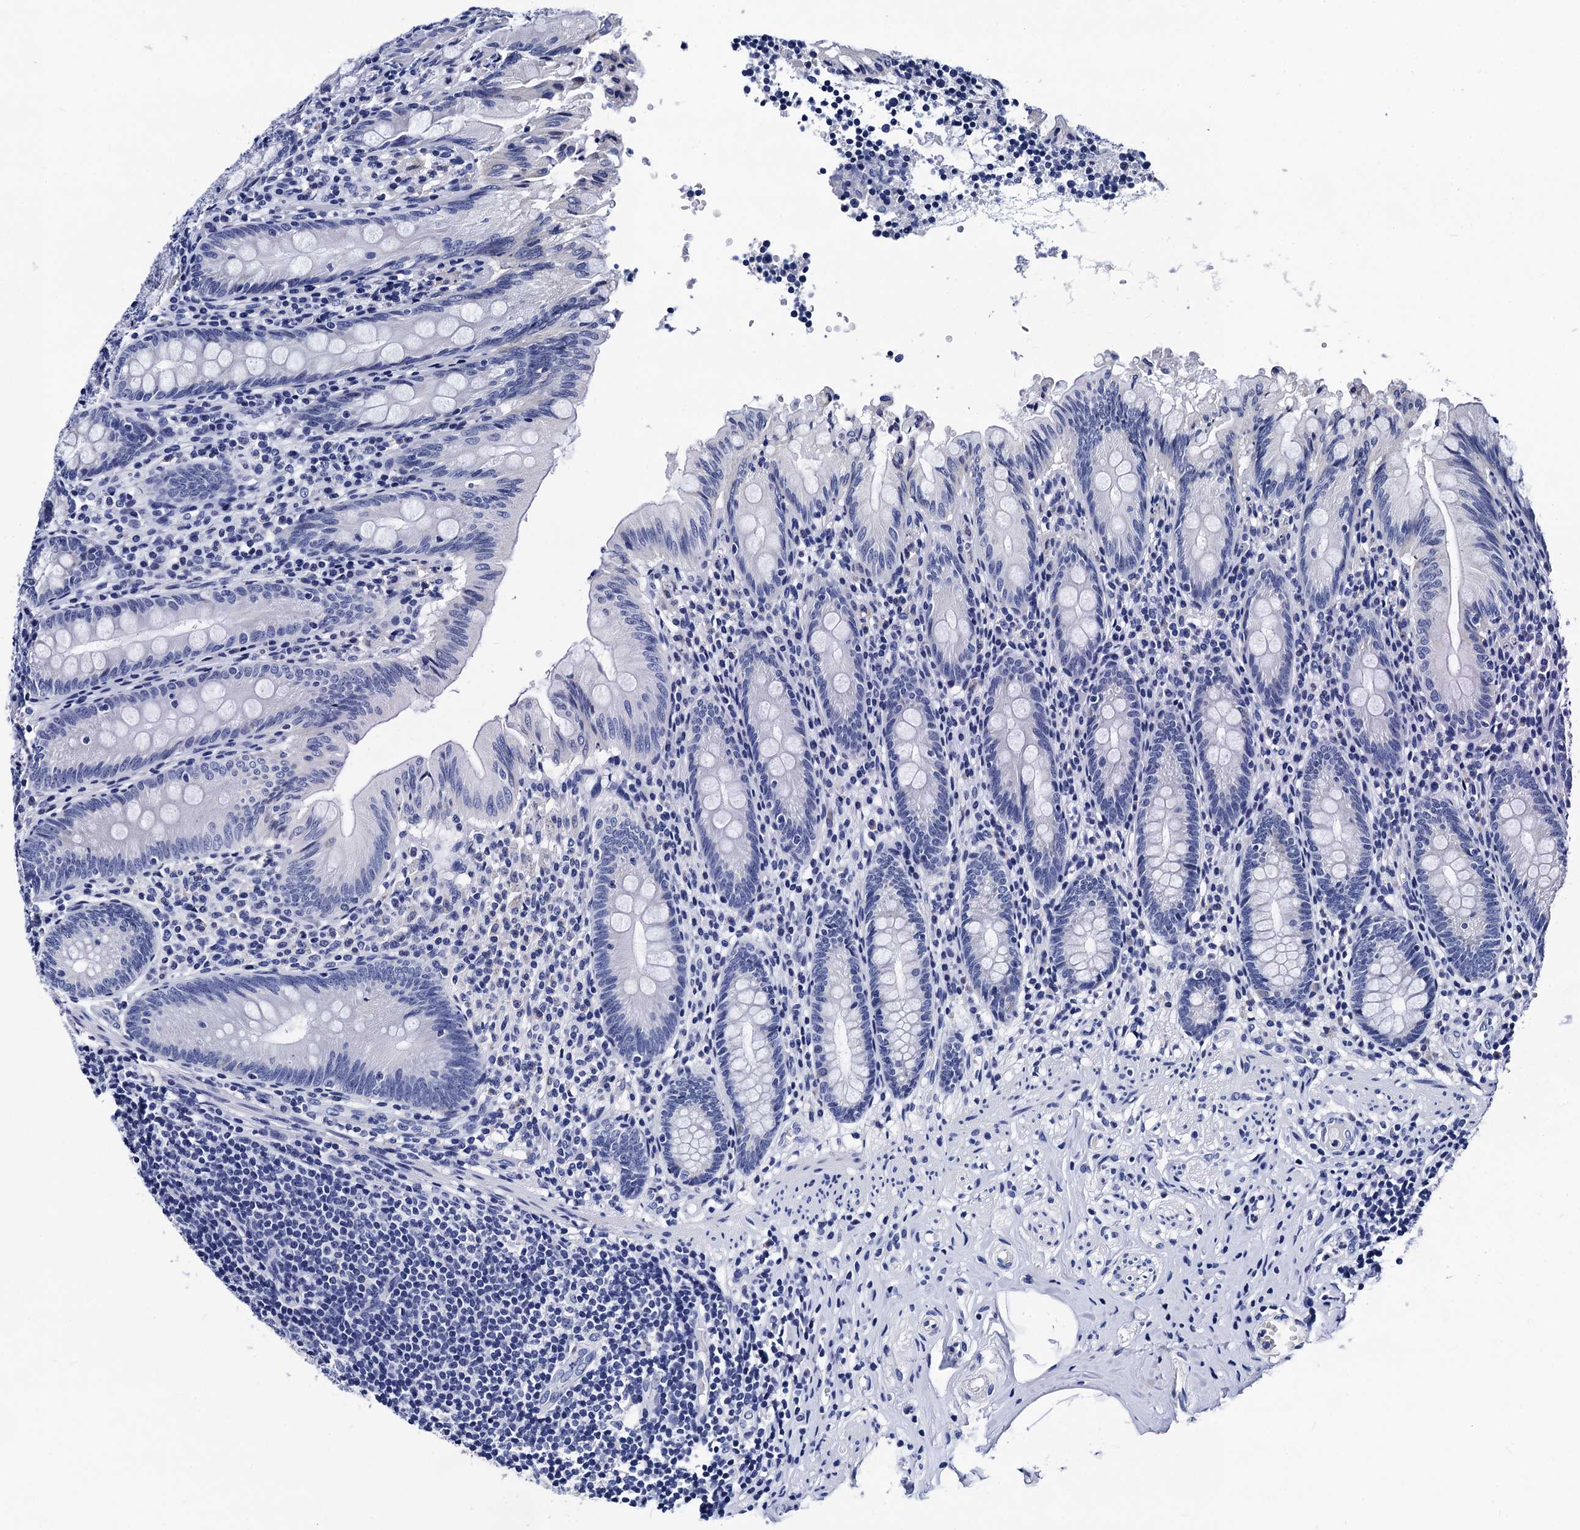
{"staining": {"intensity": "negative", "quantity": "none", "location": "none"}, "tissue": "appendix", "cell_type": "Glandular cells", "image_type": "normal", "snomed": [{"axis": "morphology", "description": "Normal tissue, NOS"}, {"axis": "topography", "description": "Appendix"}], "caption": "Appendix was stained to show a protein in brown. There is no significant positivity in glandular cells. The staining was performed using DAB to visualize the protein expression in brown, while the nuclei were stained in blue with hematoxylin (Magnification: 20x).", "gene": "LRRC30", "patient": {"sex": "male", "age": 55}}